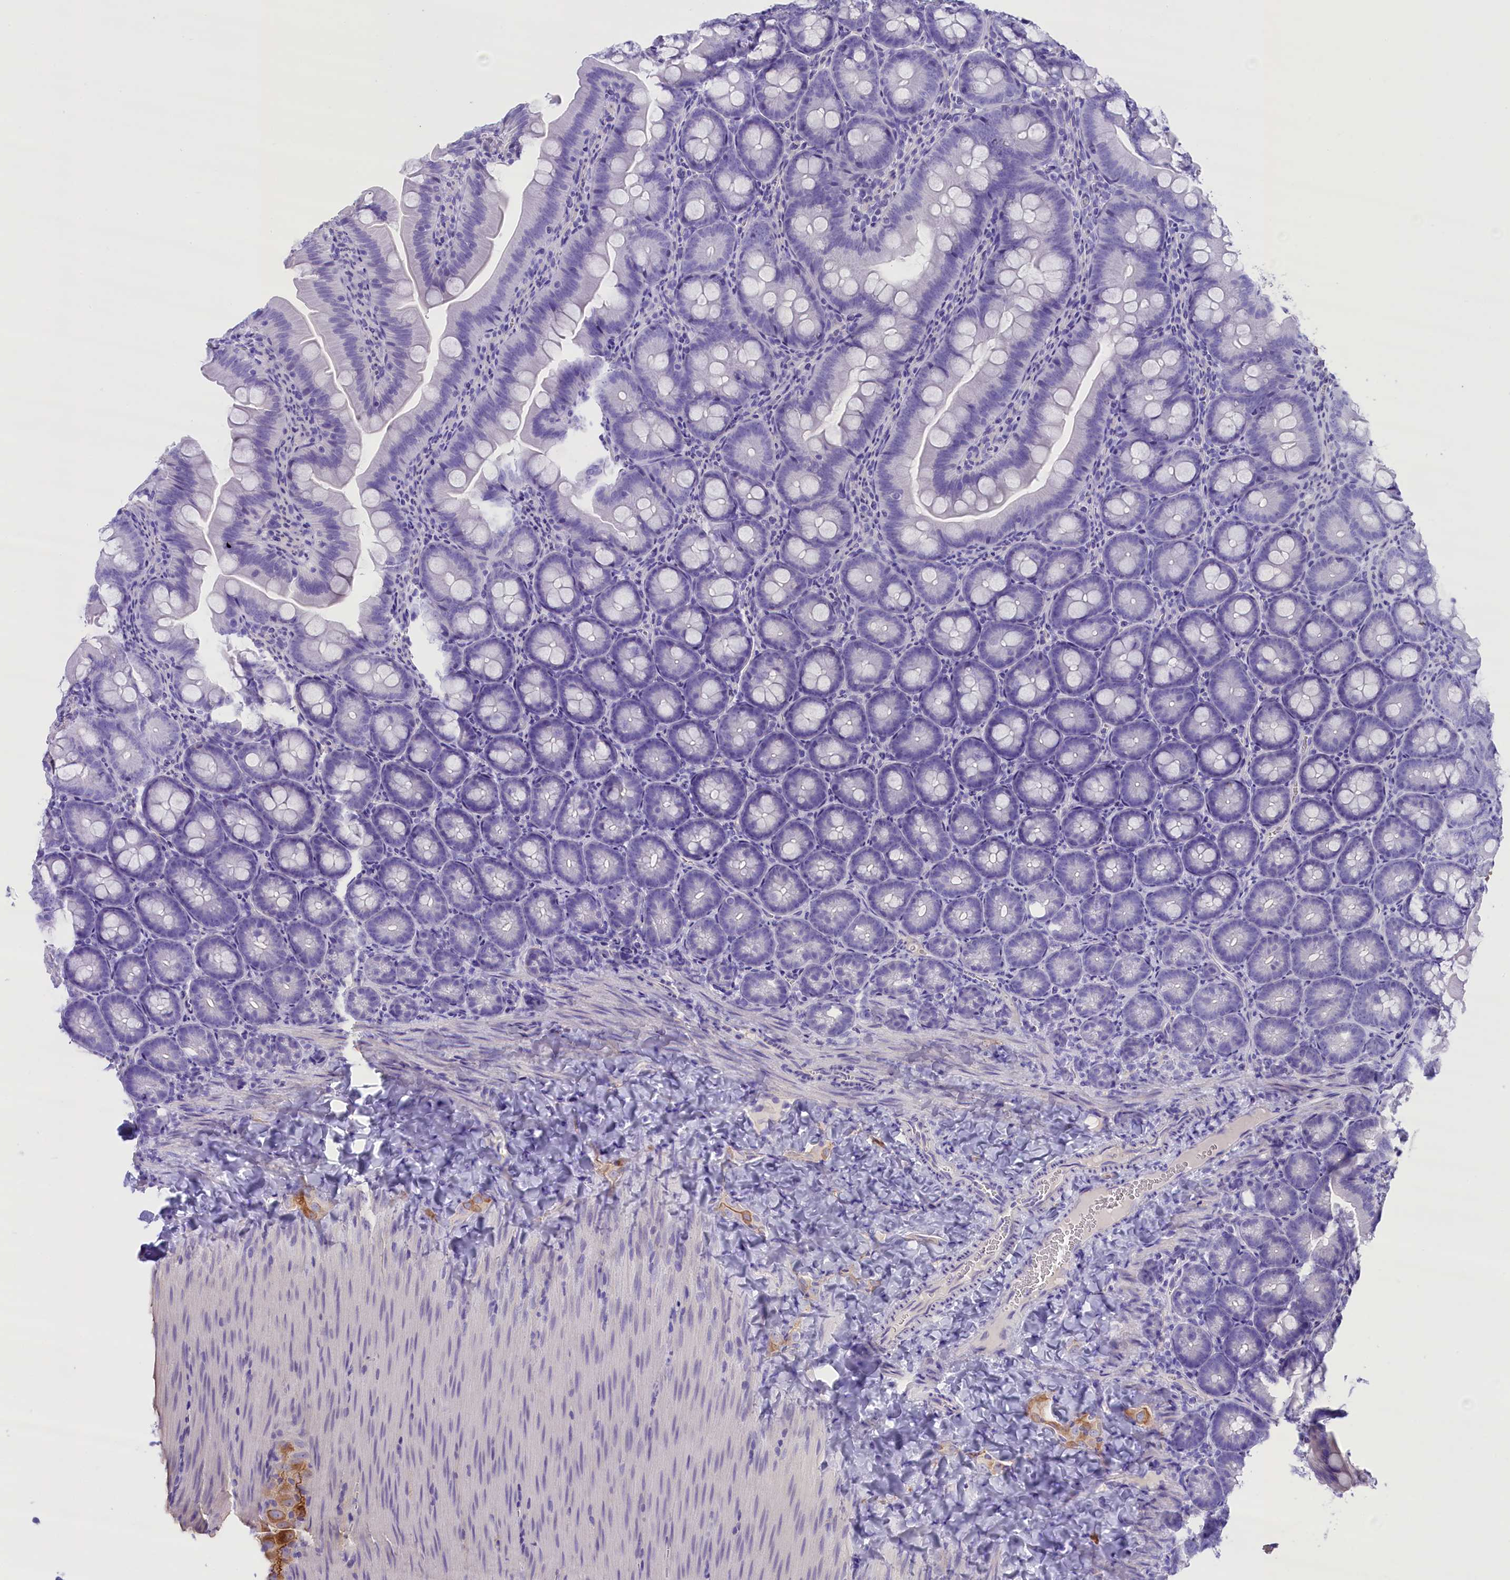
{"staining": {"intensity": "negative", "quantity": "none", "location": "none"}, "tissue": "appendix", "cell_type": "Glandular cells", "image_type": "normal", "snomed": [{"axis": "morphology", "description": "Normal tissue, NOS"}, {"axis": "topography", "description": "Appendix"}], "caption": "Protein analysis of benign appendix displays no significant expression in glandular cells.", "gene": "SKIDA1", "patient": {"sex": "female", "age": 33}}